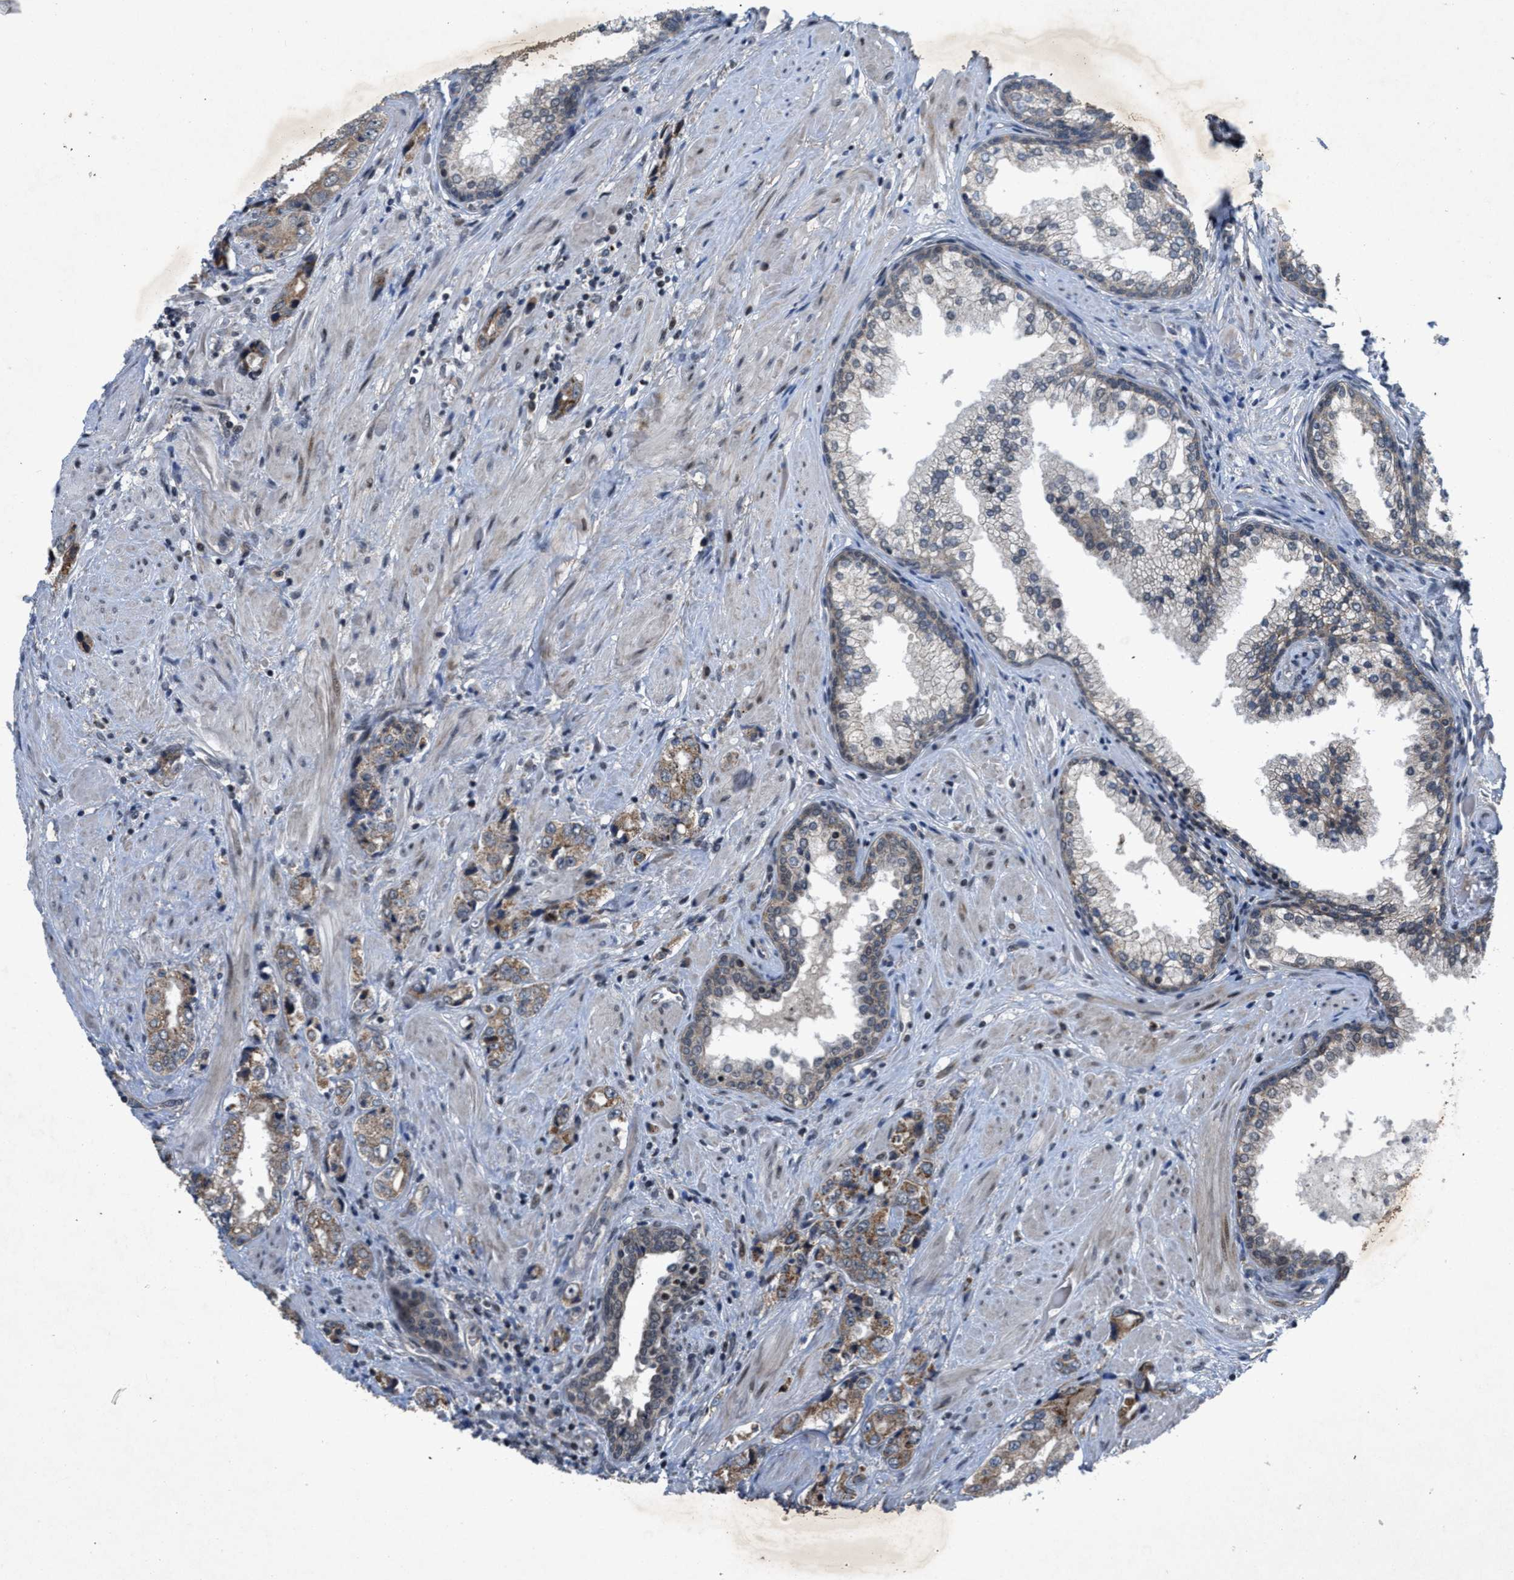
{"staining": {"intensity": "weak", "quantity": "25%-75%", "location": "cytoplasmic/membranous"}, "tissue": "prostate cancer", "cell_type": "Tumor cells", "image_type": "cancer", "snomed": [{"axis": "morphology", "description": "Adenocarcinoma, High grade"}, {"axis": "topography", "description": "Prostate"}], "caption": "Prostate cancer stained with immunohistochemistry (IHC) reveals weak cytoplasmic/membranous positivity in about 25%-75% of tumor cells.", "gene": "ZNHIT1", "patient": {"sex": "male", "age": 61}}